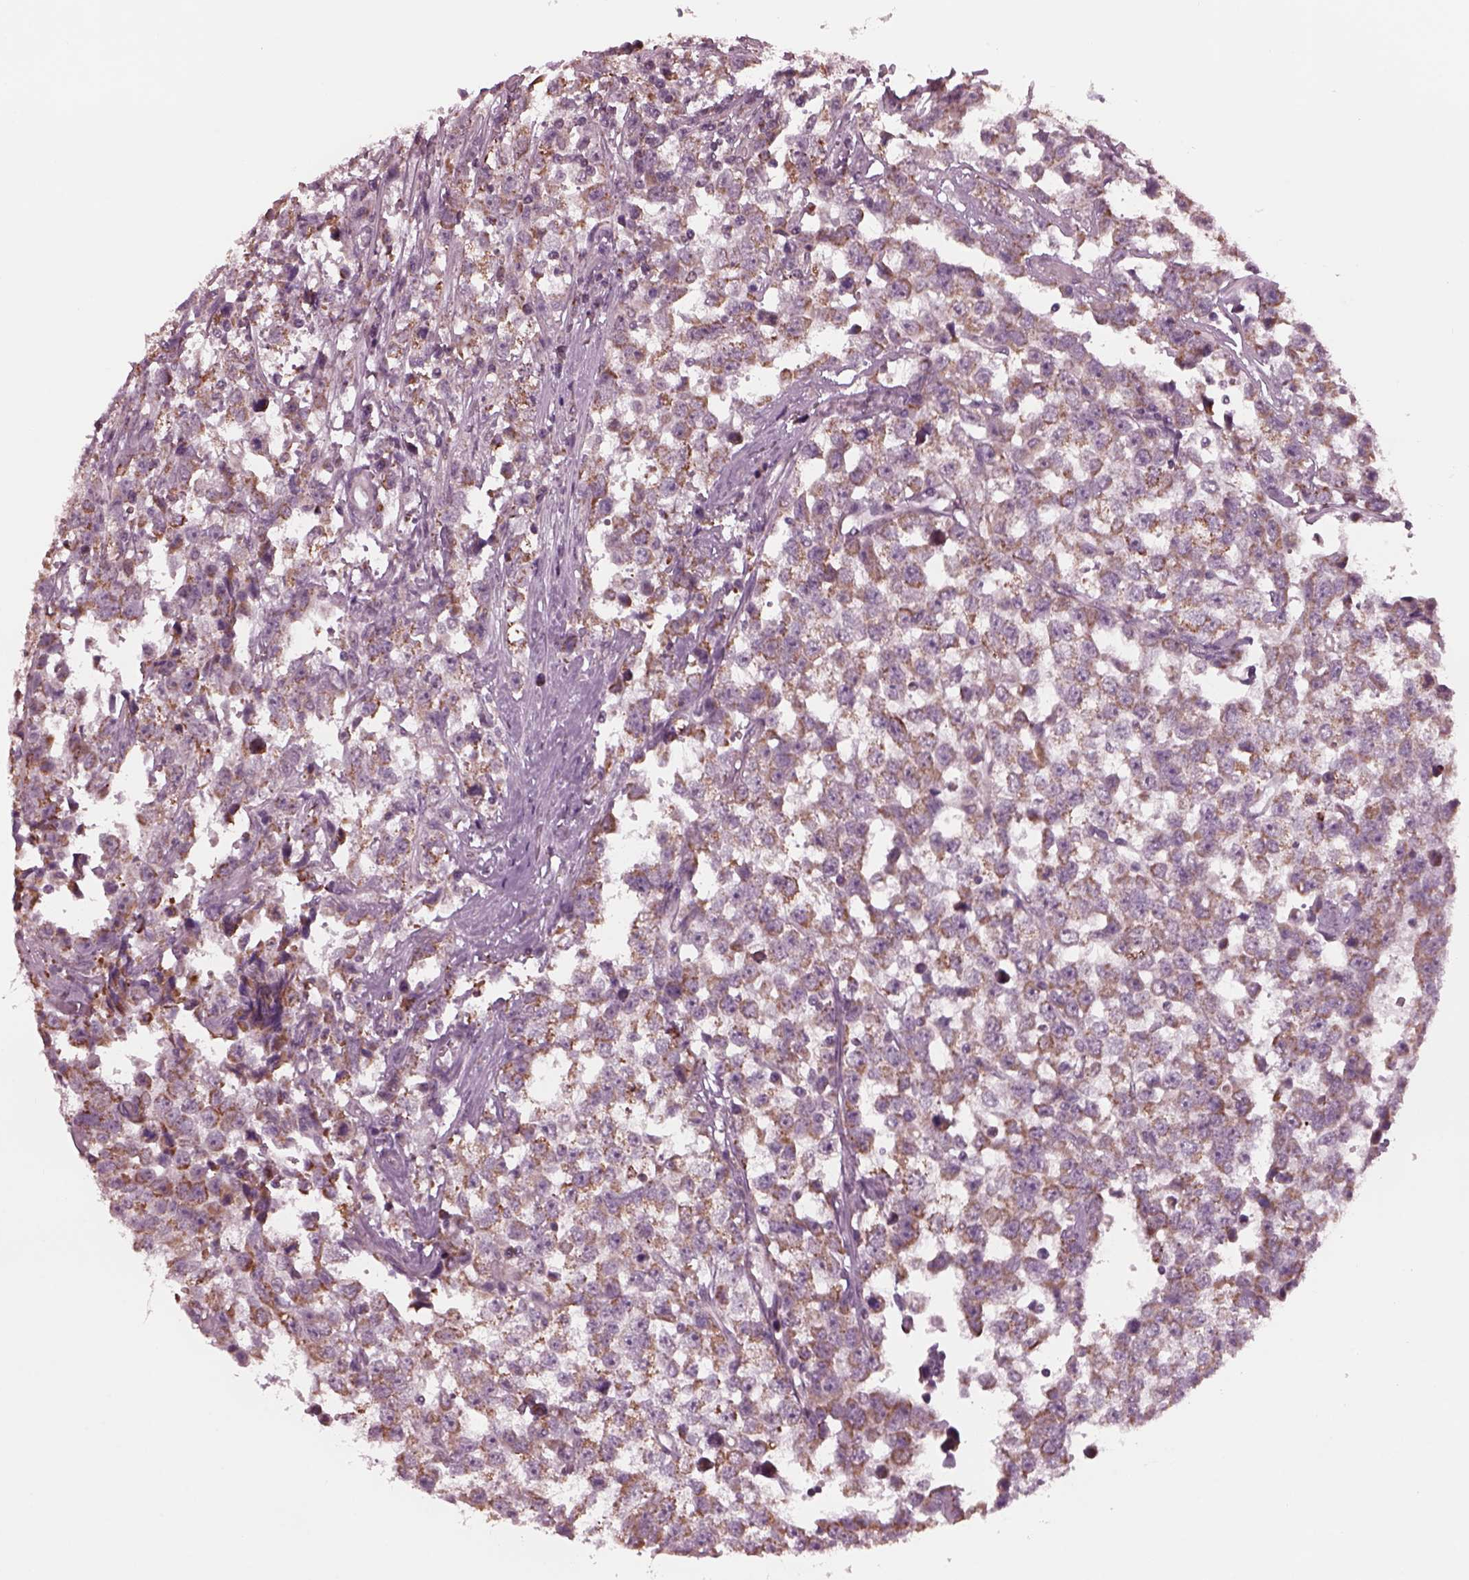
{"staining": {"intensity": "moderate", "quantity": "25%-75%", "location": "cytoplasmic/membranous"}, "tissue": "testis cancer", "cell_type": "Tumor cells", "image_type": "cancer", "snomed": [{"axis": "morphology", "description": "Seminoma, NOS"}, {"axis": "topography", "description": "Testis"}], "caption": "Tumor cells exhibit medium levels of moderate cytoplasmic/membranous expression in approximately 25%-75% of cells in seminoma (testis).", "gene": "CELSR3", "patient": {"sex": "male", "age": 34}}